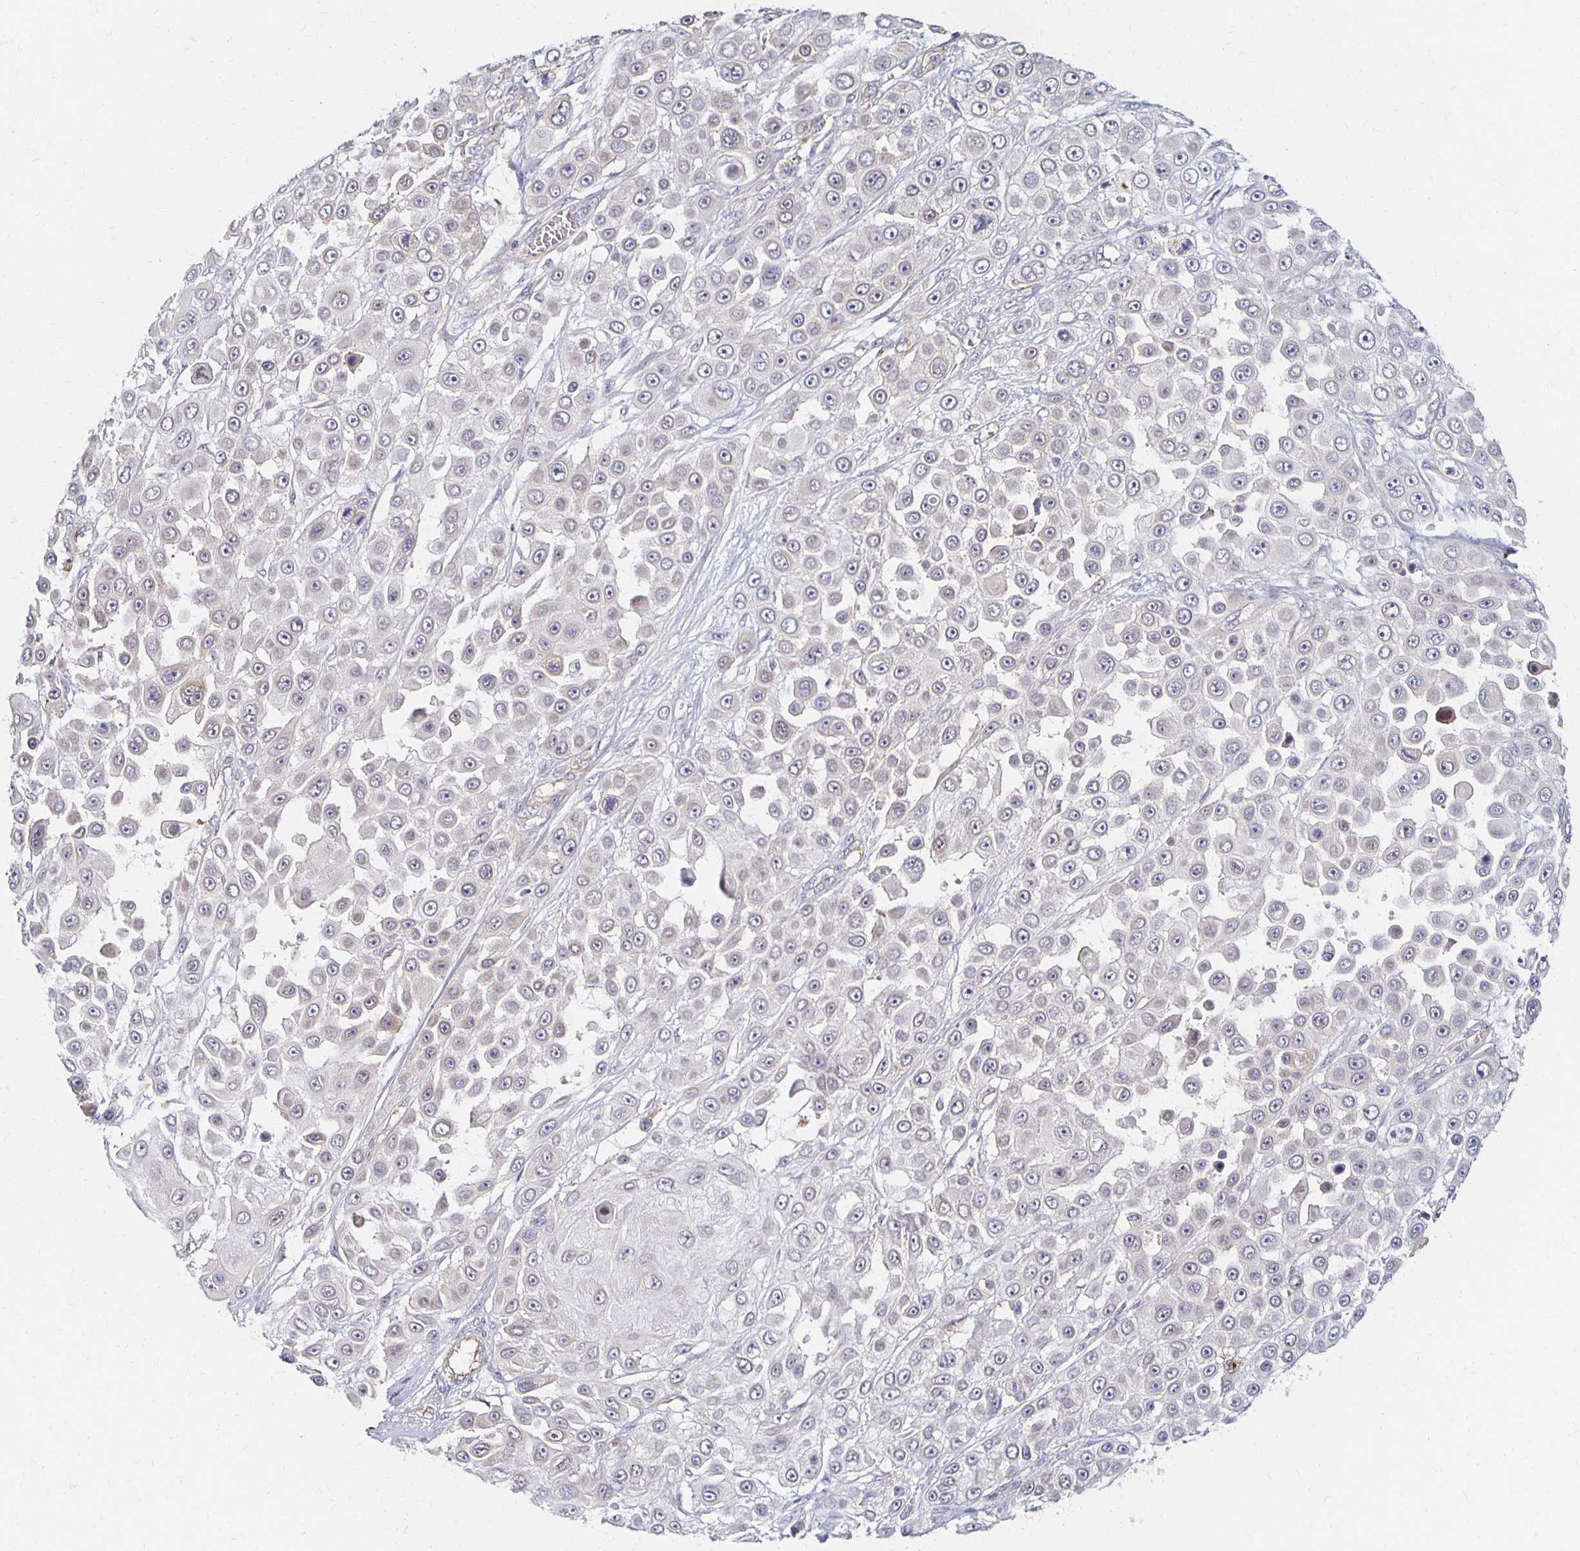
{"staining": {"intensity": "negative", "quantity": "none", "location": "none"}, "tissue": "skin cancer", "cell_type": "Tumor cells", "image_type": "cancer", "snomed": [{"axis": "morphology", "description": "Squamous cell carcinoma, NOS"}, {"axis": "topography", "description": "Skin"}], "caption": "IHC of skin cancer (squamous cell carcinoma) demonstrates no positivity in tumor cells.", "gene": "SORL1", "patient": {"sex": "male", "age": 67}}